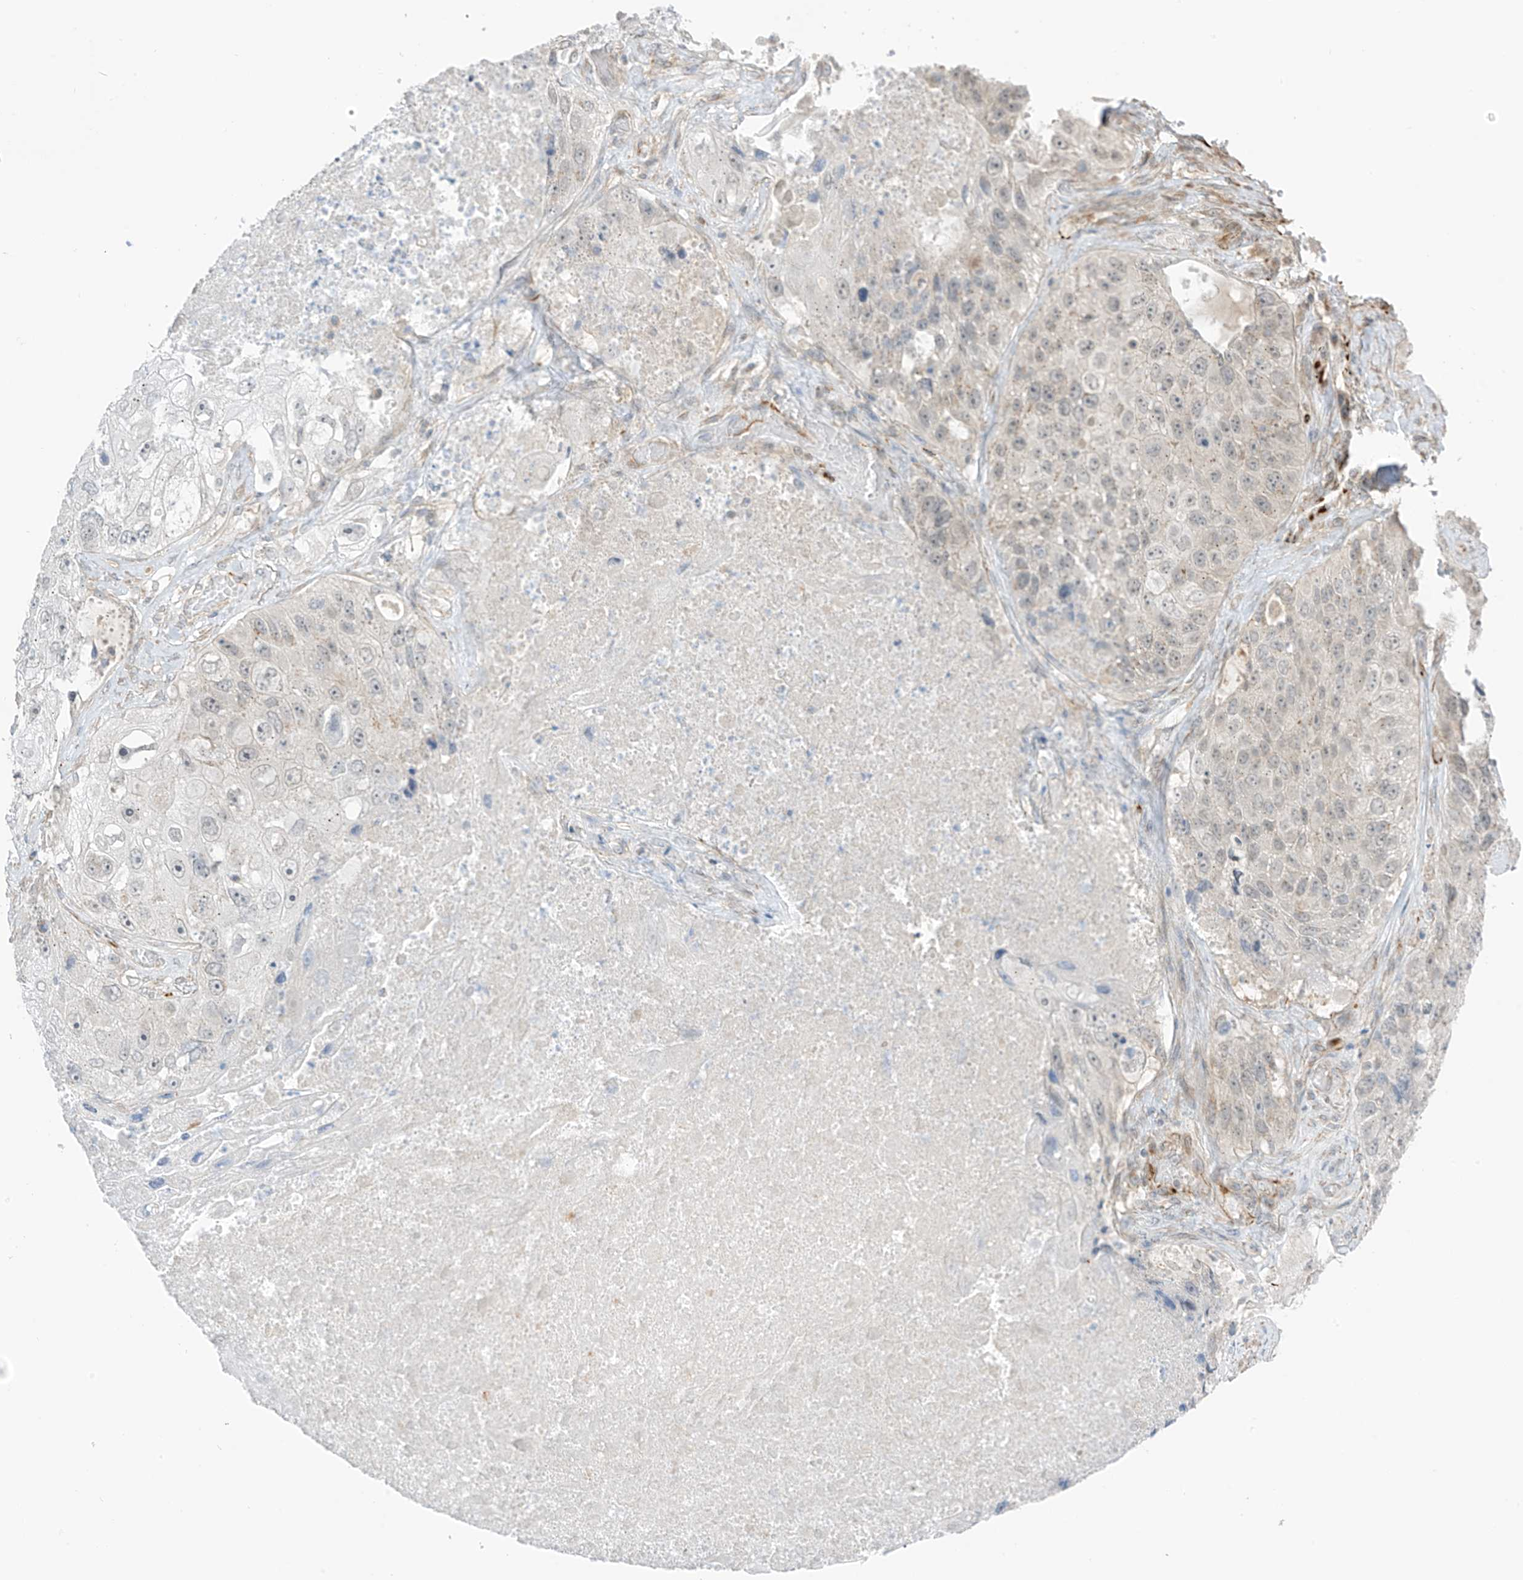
{"staining": {"intensity": "negative", "quantity": "none", "location": "none"}, "tissue": "lung cancer", "cell_type": "Tumor cells", "image_type": "cancer", "snomed": [{"axis": "morphology", "description": "Squamous cell carcinoma, NOS"}, {"axis": "topography", "description": "Lung"}], "caption": "This is a micrograph of IHC staining of lung squamous cell carcinoma, which shows no expression in tumor cells.", "gene": "HS6ST2", "patient": {"sex": "male", "age": 61}}